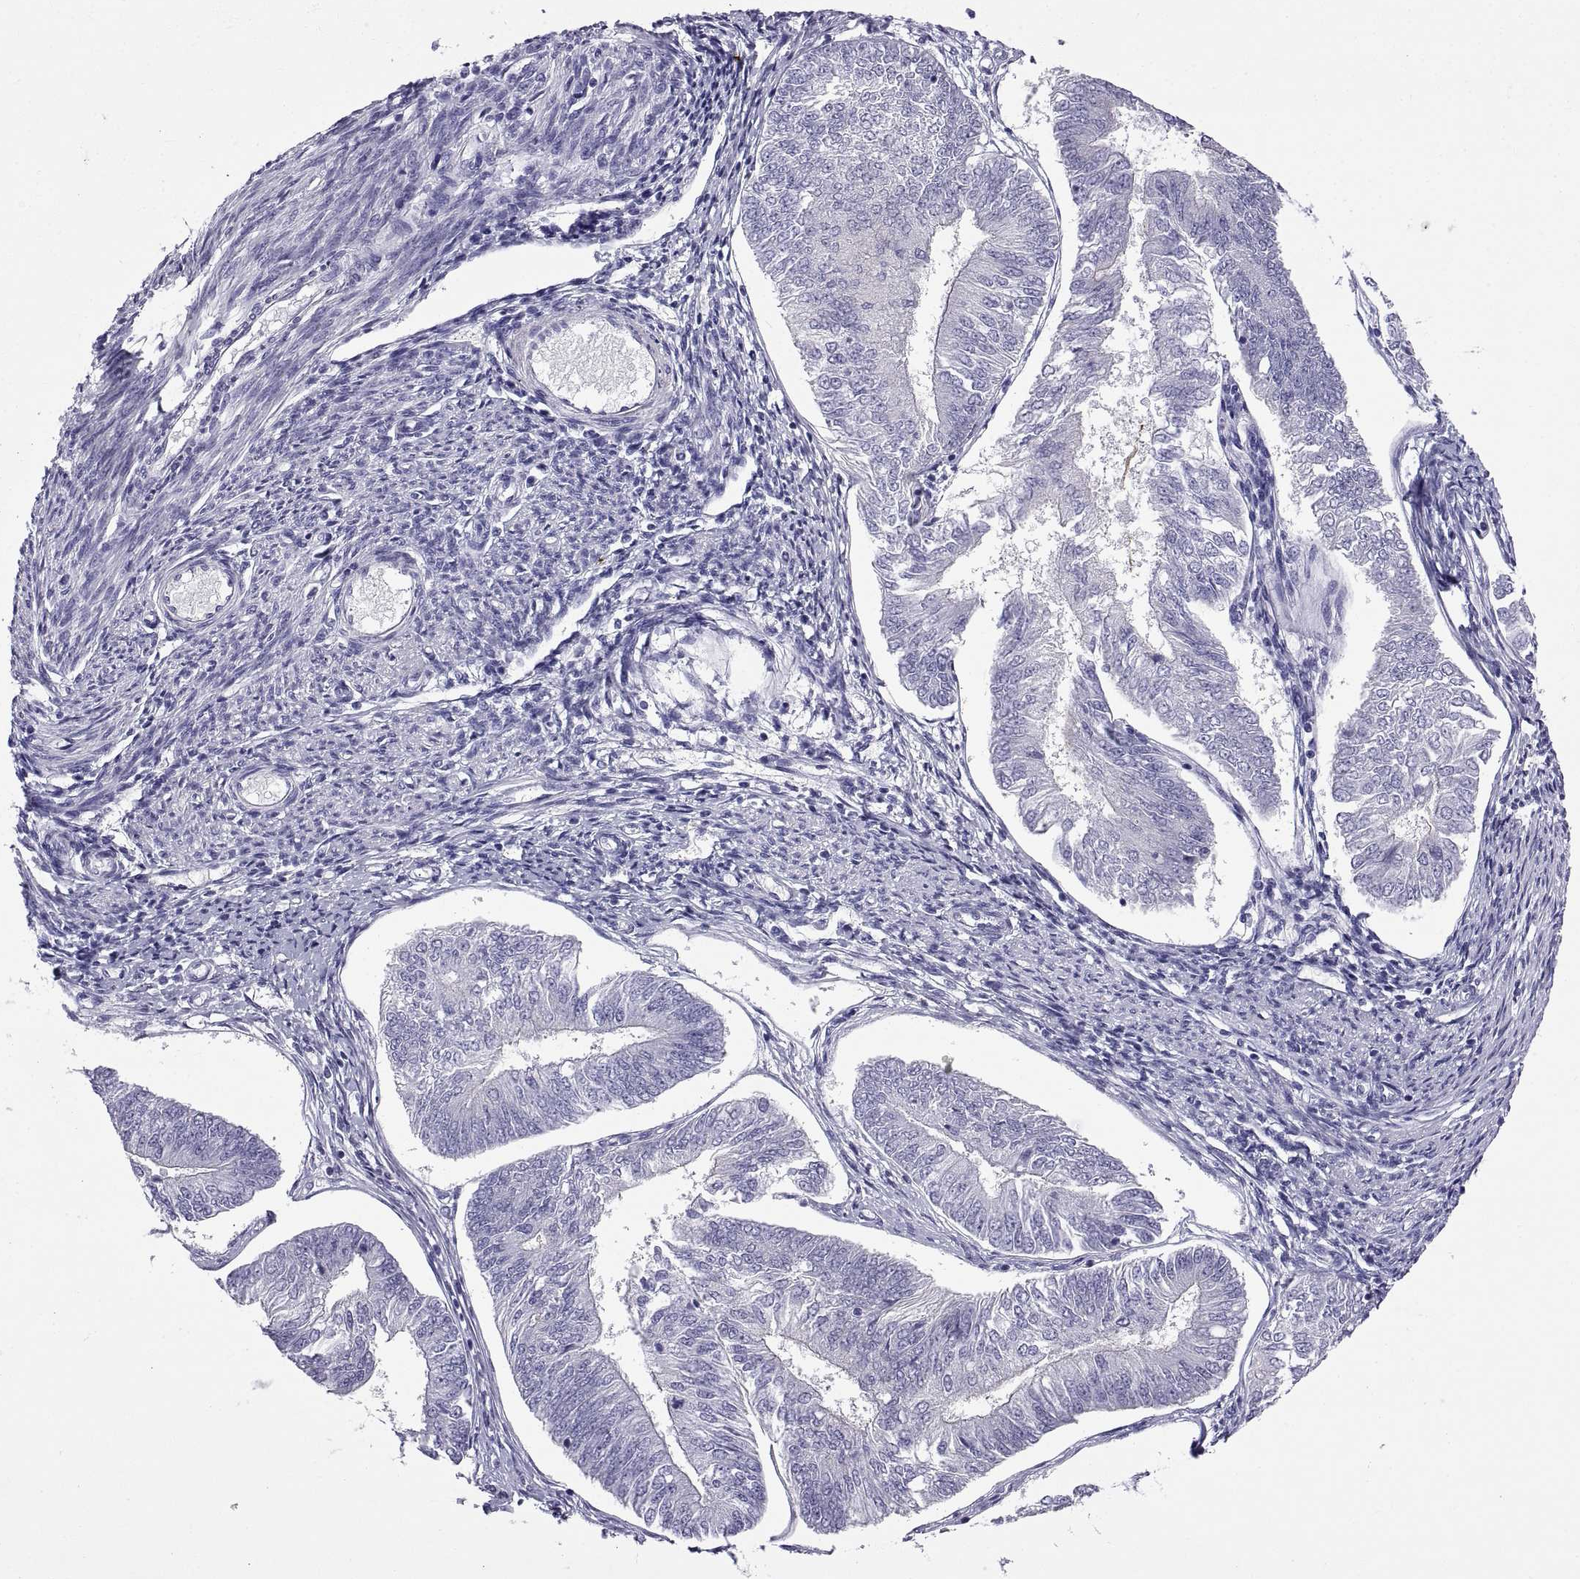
{"staining": {"intensity": "negative", "quantity": "none", "location": "none"}, "tissue": "endometrial cancer", "cell_type": "Tumor cells", "image_type": "cancer", "snomed": [{"axis": "morphology", "description": "Adenocarcinoma, NOS"}, {"axis": "topography", "description": "Endometrium"}], "caption": "This is a histopathology image of immunohistochemistry (IHC) staining of endometrial cancer (adenocarcinoma), which shows no positivity in tumor cells.", "gene": "SPDYE1", "patient": {"sex": "female", "age": 58}}